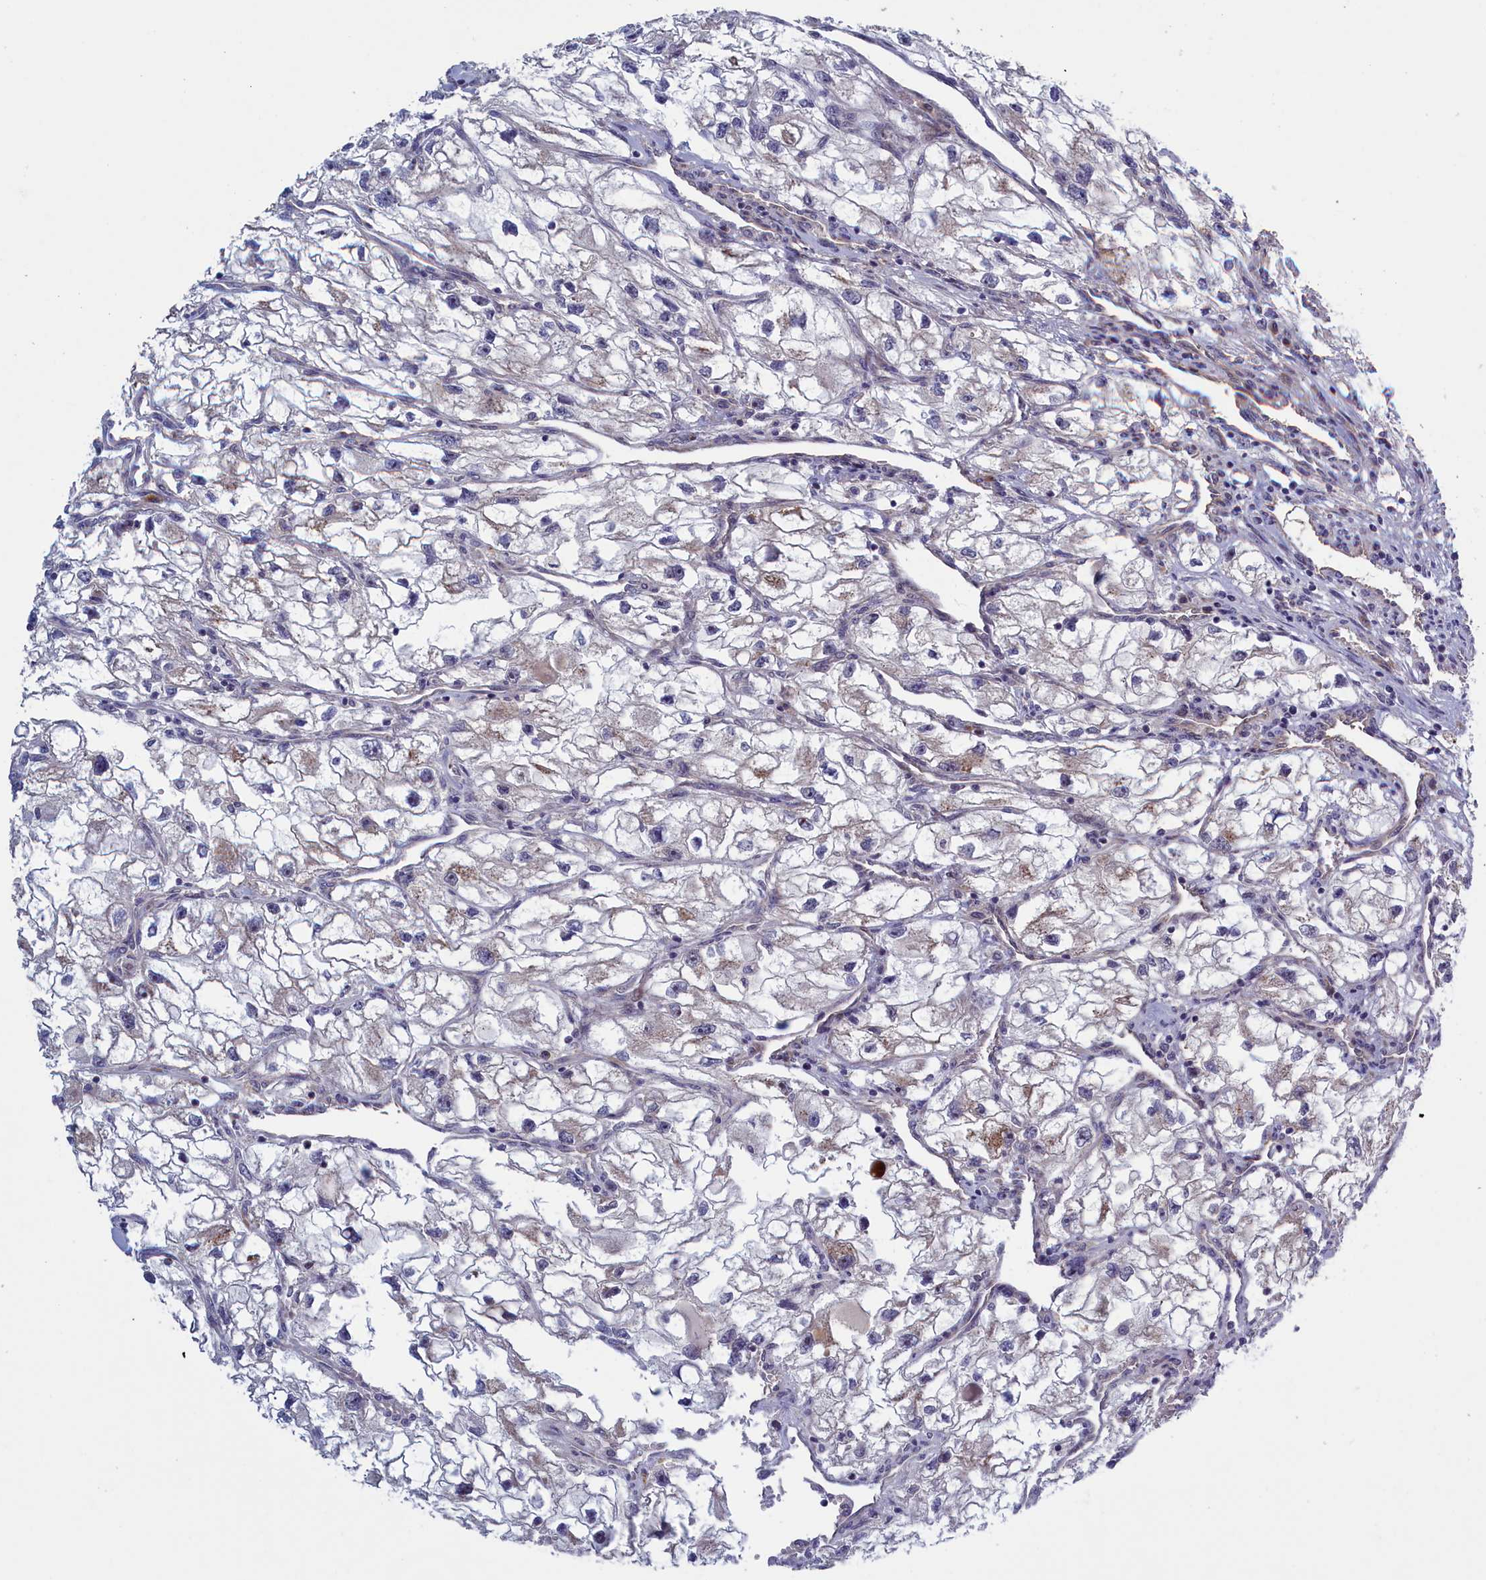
{"staining": {"intensity": "weak", "quantity": "<25%", "location": "cytoplasmic/membranous"}, "tissue": "renal cancer", "cell_type": "Tumor cells", "image_type": "cancer", "snomed": [{"axis": "morphology", "description": "Adenocarcinoma, NOS"}, {"axis": "topography", "description": "Kidney"}], "caption": "Immunohistochemical staining of human renal cancer exhibits no significant staining in tumor cells.", "gene": "LSG1", "patient": {"sex": "female", "age": 70}}